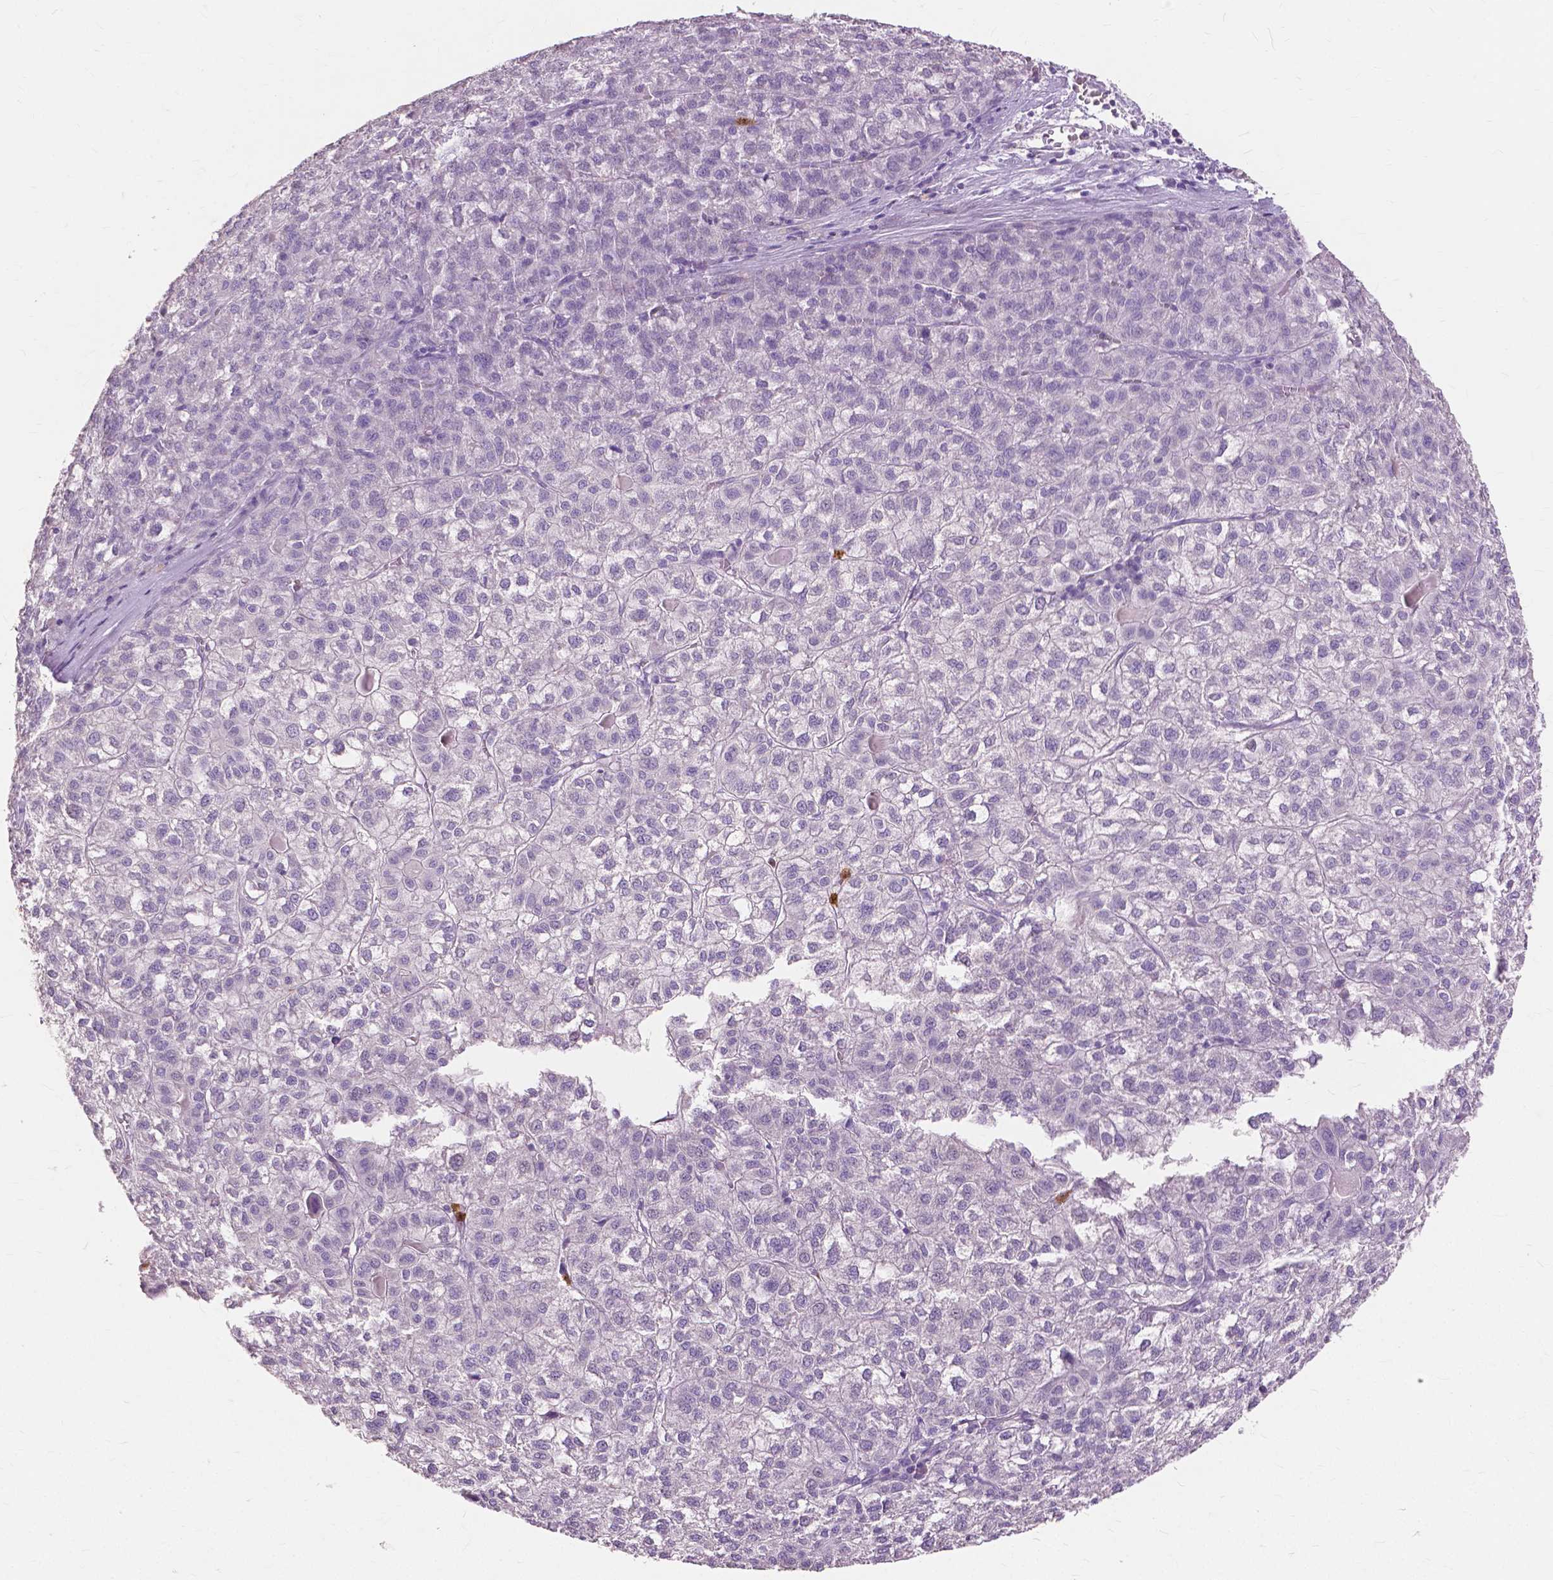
{"staining": {"intensity": "negative", "quantity": "none", "location": "none"}, "tissue": "liver cancer", "cell_type": "Tumor cells", "image_type": "cancer", "snomed": [{"axis": "morphology", "description": "Carcinoma, Hepatocellular, NOS"}, {"axis": "topography", "description": "Liver"}], "caption": "Immunohistochemistry (IHC) image of neoplastic tissue: liver cancer (hepatocellular carcinoma) stained with DAB (3,3'-diaminobenzidine) exhibits no significant protein expression in tumor cells.", "gene": "CXCR2", "patient": {"sex": "female", "age": 43}}